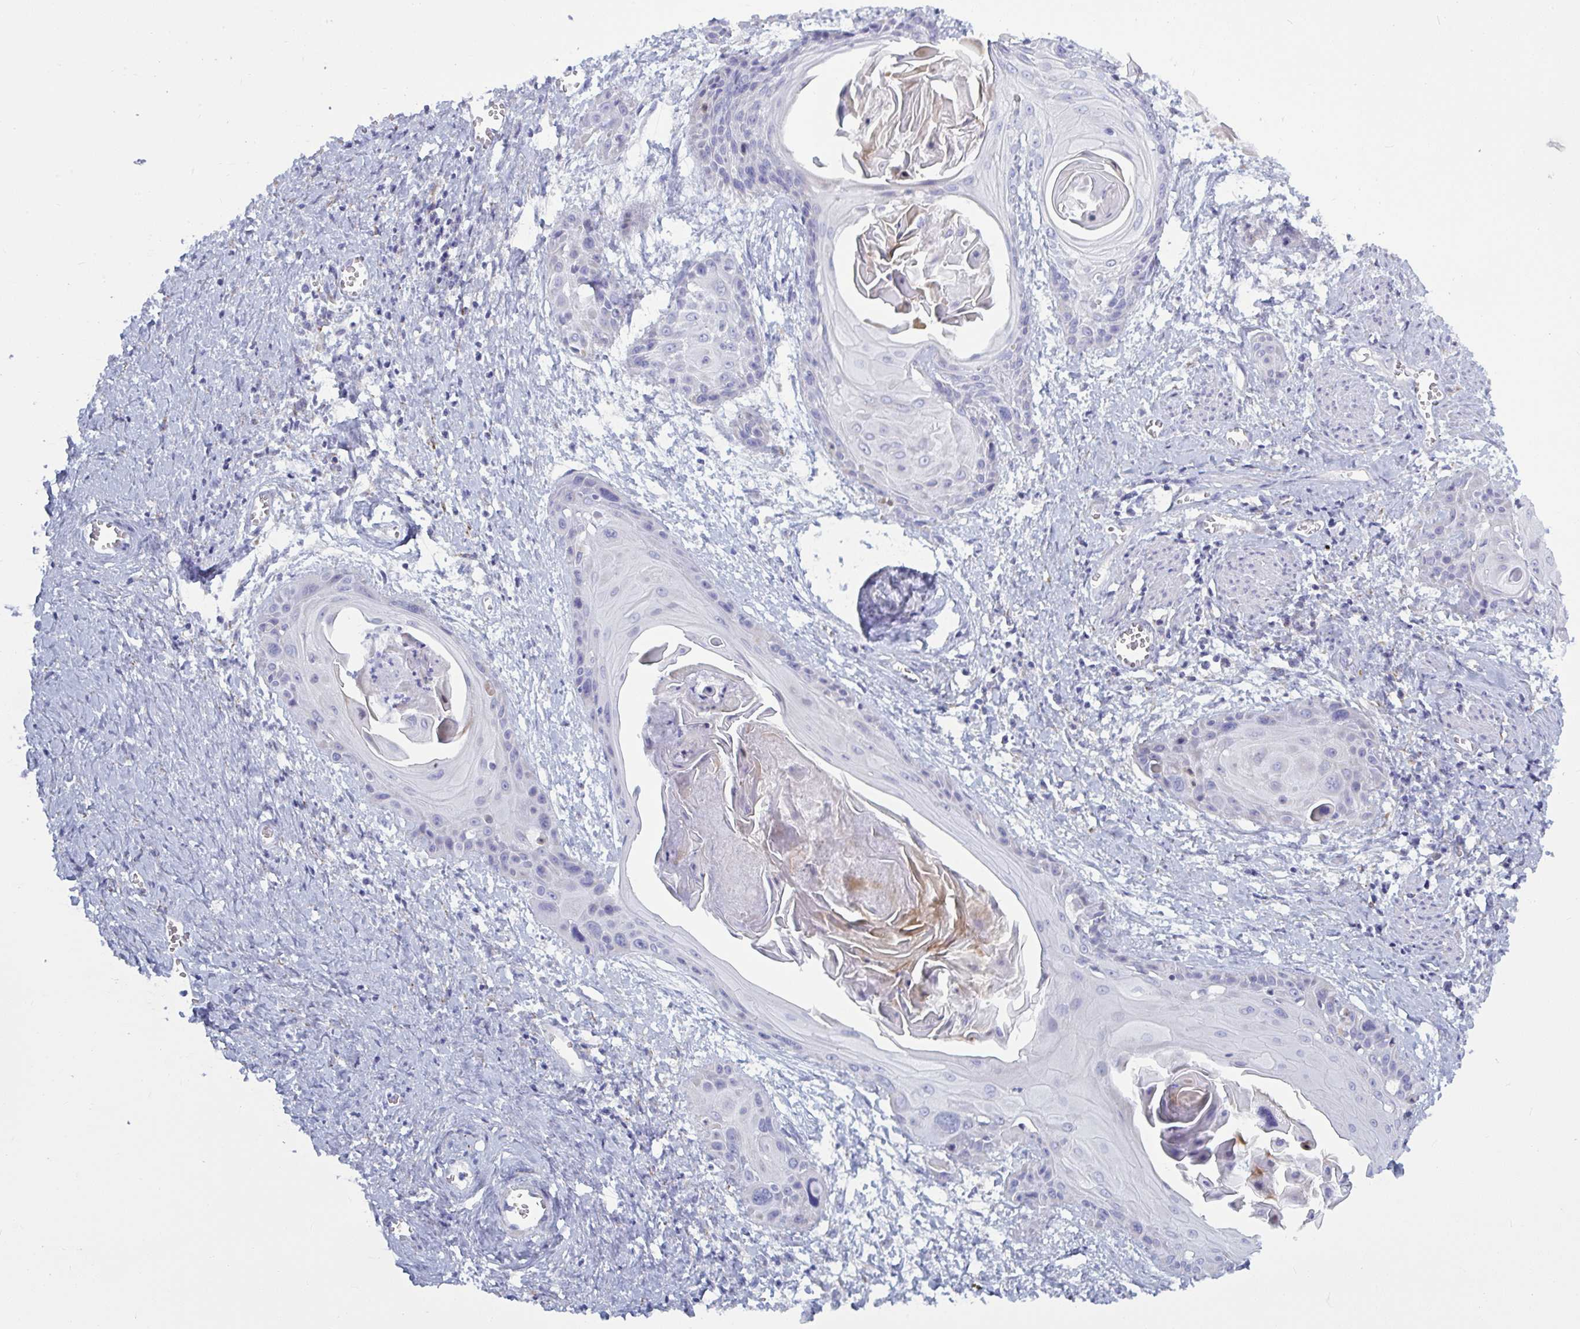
{"staining": {"intensity": "negative", "quantity": "none", "location": "none"}, "tissue": "cervical cancer", "cell_type": "Tumor cells", "image_type": "cancer", "snomed": [{"axis": "morphology", "description": "Squamous cell carcinoma, NOS"}, {"axis": "topography", "description": "Cervix"}], "caption": "A high-resolution image shows immunohistochemistry (IHC) staining of cervical cancer (squamous cell carcinoma), which displays no significant expression in tumor cells.", "gene": "ATG9A", "patient": {"sex": "female", "age": 57}}